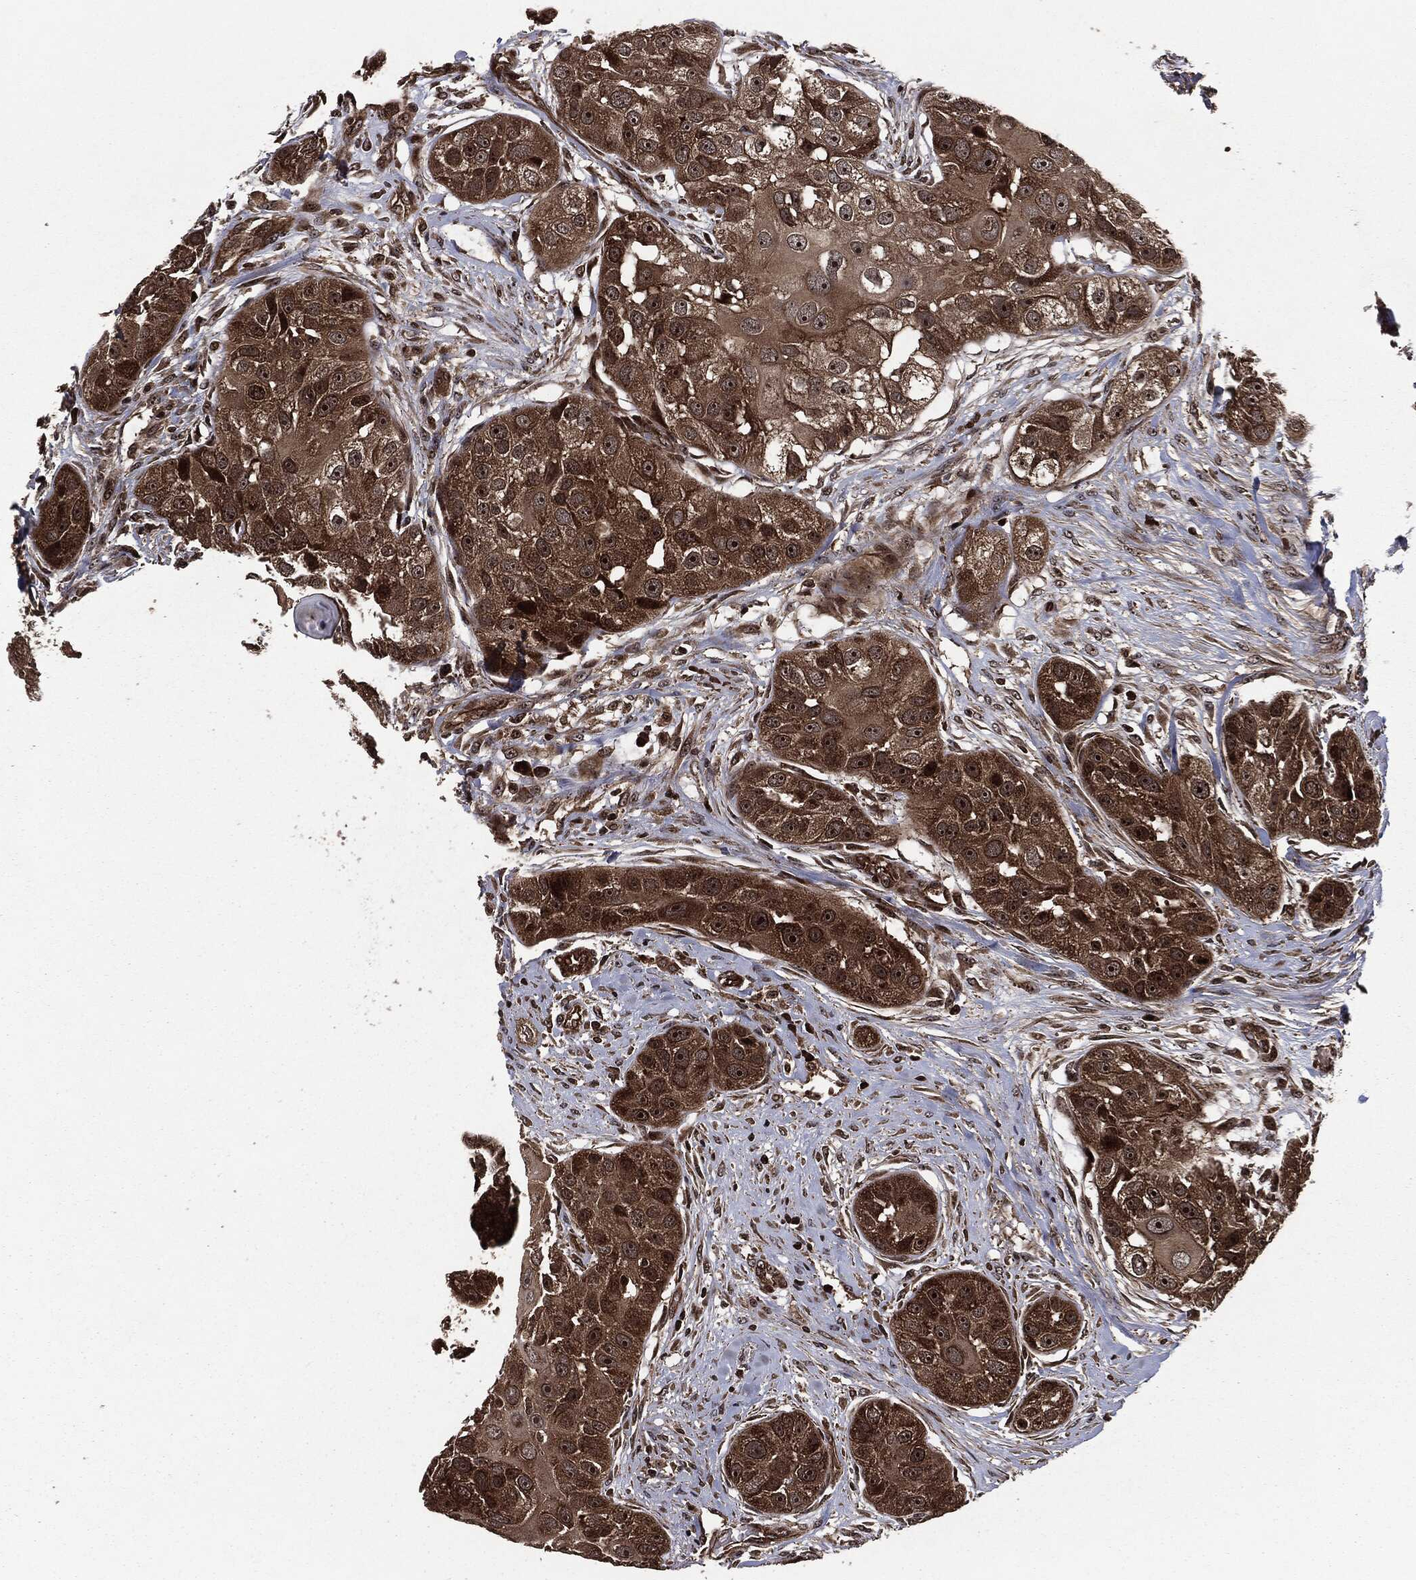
{"staining": {"intensity": "strong", "quantity": ">75%", "location": "cytoplasmic/membranous,nuclear"}, "tissue": "head and neck cancer", "cell_type": "Tumor cells", "image_type": "cancer", "snomed": [{"axis": "morphology", "description": "Normal tissue, NOS"}, {"axis": "morphology", "description": "Squamous cell carcinoma, NOS"}, {"axis": "topography", "description": "Skeletal muscle"}, {"axis": "topography", "description": "Head-Neck"}], "caption": "Immunohistochemical staining of human squamous cell carcinoma (head and neck) shows high levels of strong cytoplasmic/membranous and nuclear protein expression in about >75% of tumor cells.", "gene": "CARD6", "patient": {"sex": "male", "age": 51}}